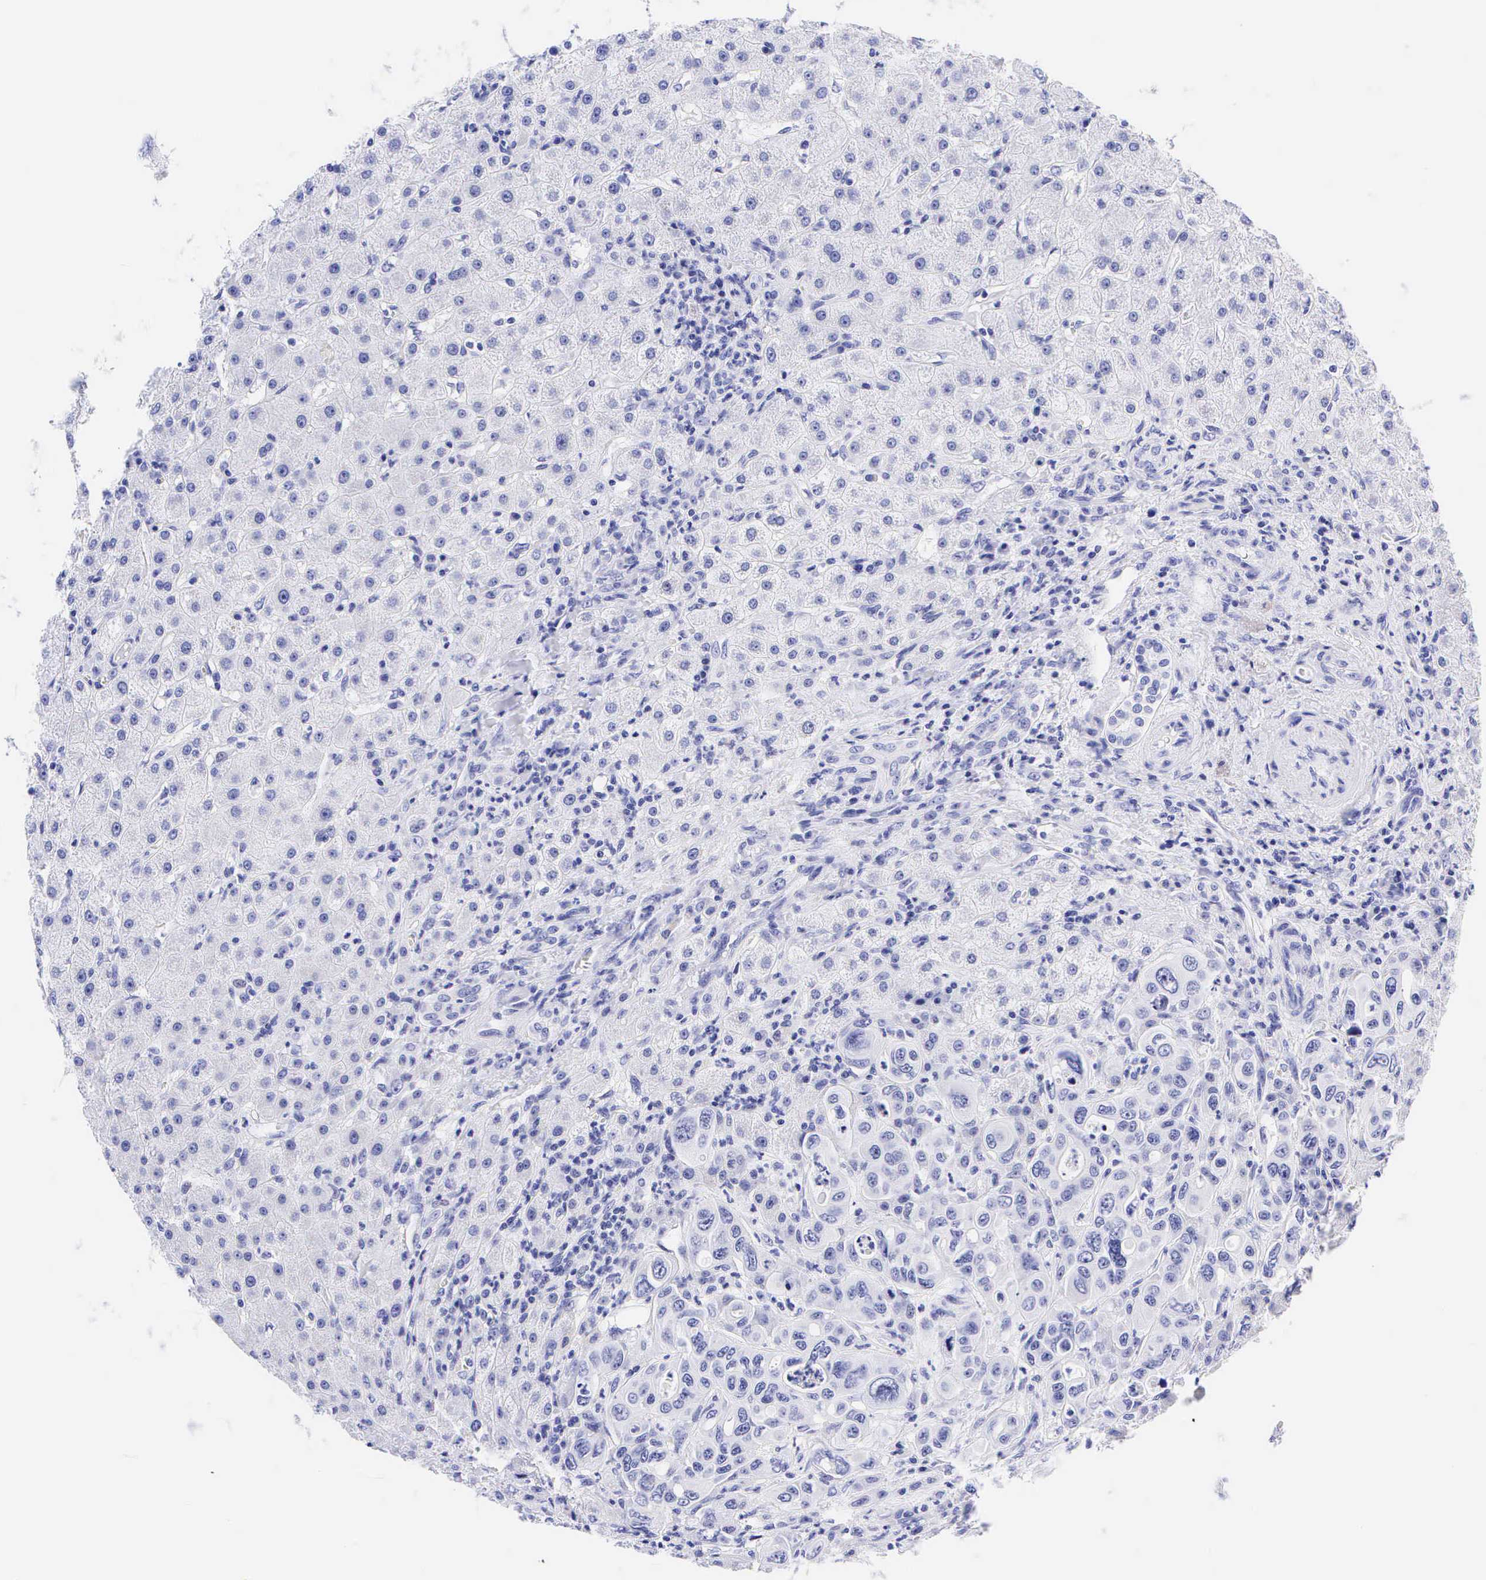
{"staining": {"intensity": "negative", "quantity": "none", "location": "none"}, "tissue": "liver", "cell_type": "Cholangiocytes", "image_type": "normal", "snomed": [{"axis": "morphology", "description": "Normal tissue, NOS"}, {"axis": "topography", "description": "Liver"}], "caption": "A high-resolution image shows immunohistochemistry staining of benign liver, which shows no significant positivity in cholangiocytes. (Brightfield microscopy of DAB immunohistochemistry at high magnification).", "gene": "KRT20", "patient": {"sex": "female", "age": 79}}